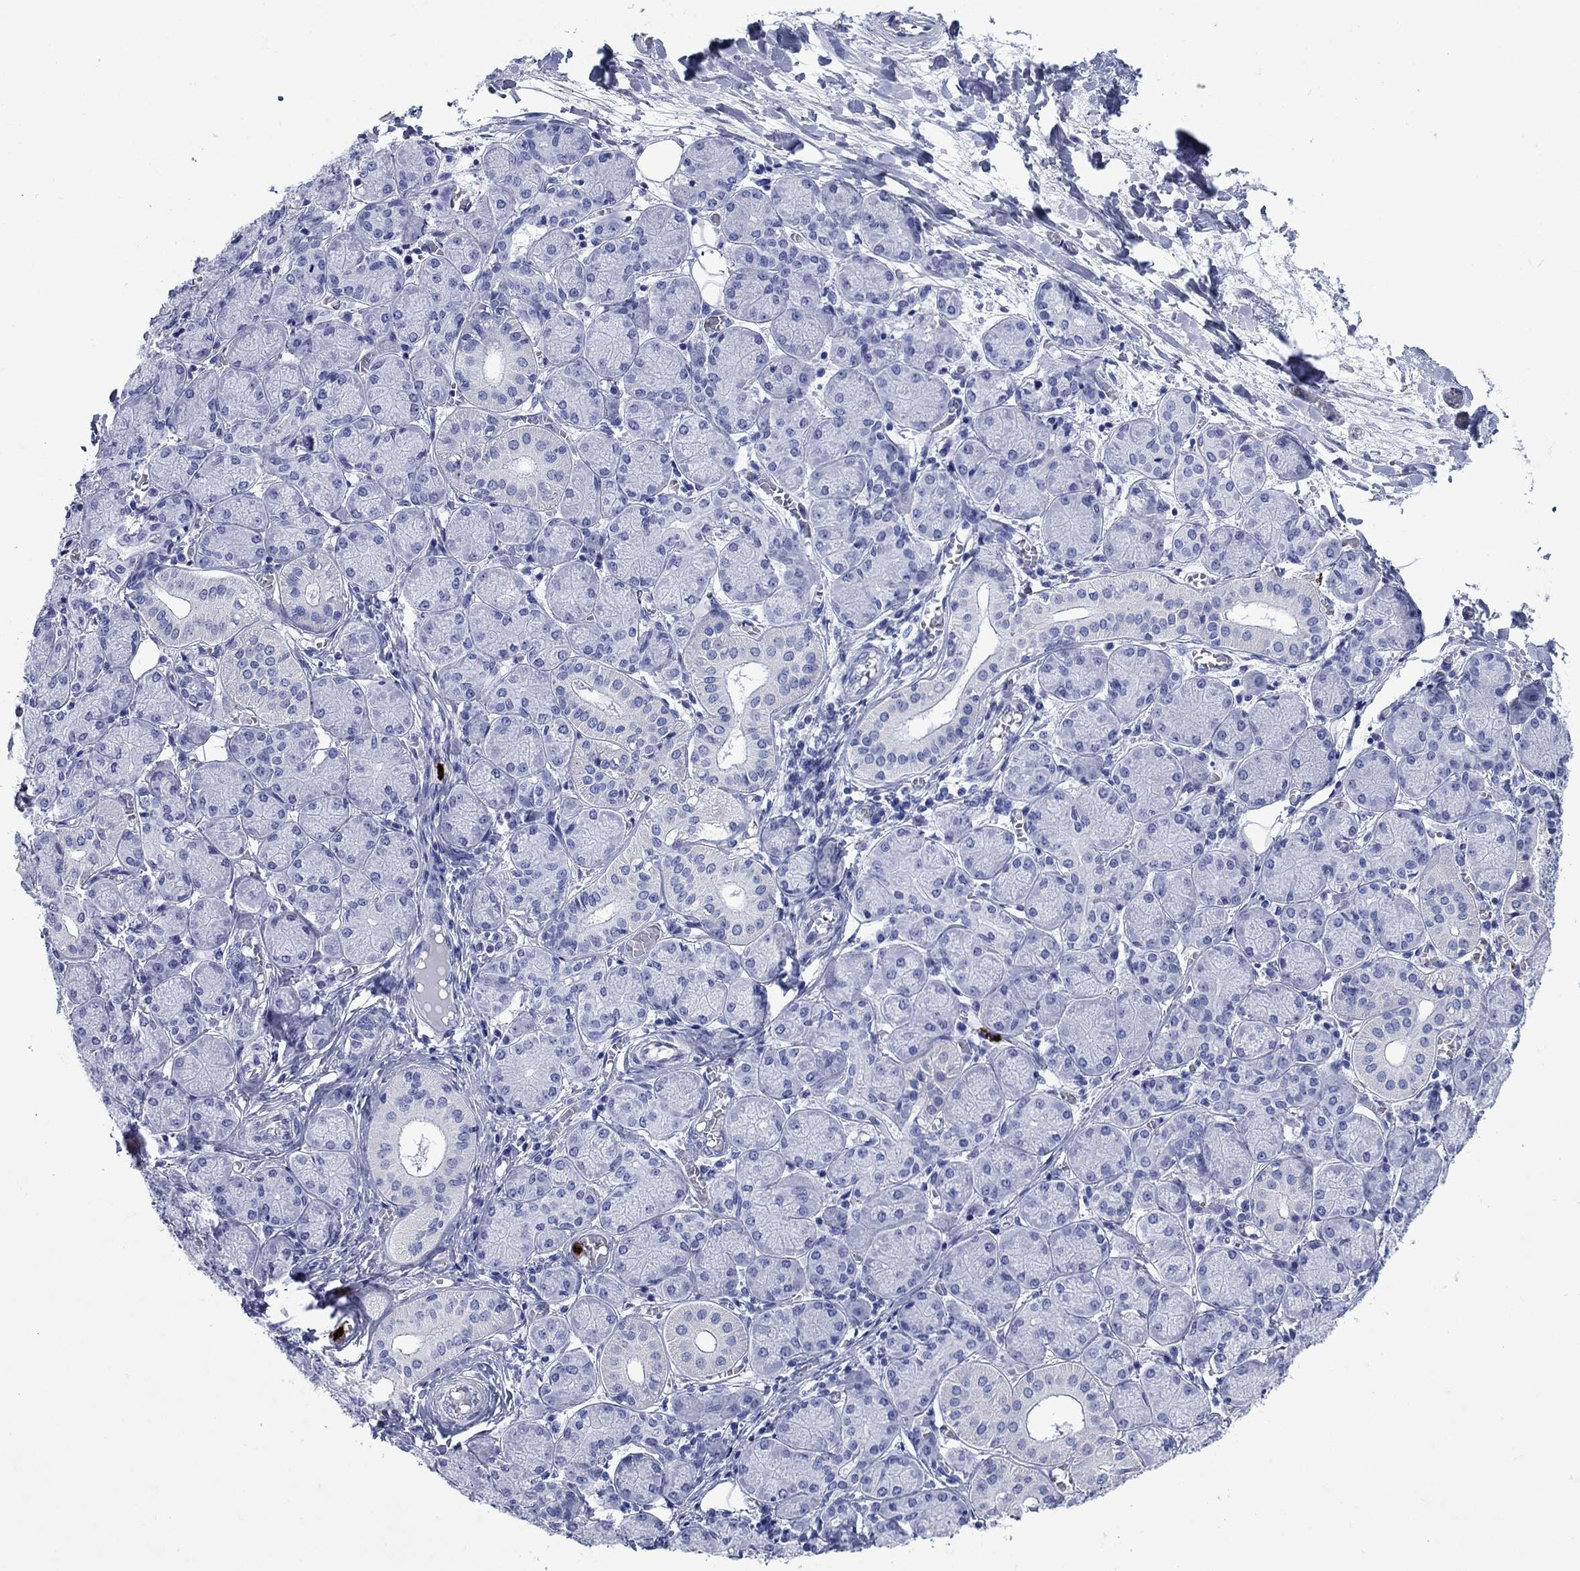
{"staining": {"intensity": "negative", "quantity": "none", "location": "none"}, "tissue": "salivary gland", "cell_type": "Glandular cells", "image_type": "normal", "snomed": [{"axis": "morphology", "description": "Normal tissue, NOS"}, {"axis": "topography", "description": "Salivary gland"}, {"axis": "topography", "description": "Peripheral nerve tissue"}], "caption": "Unremarkable salivary gland was stained to show a protein in brown. There is no significant staining in glandular cells. (DAB immunohistochemistry (IHC) visualized using brightfield microscopy, high magnification).", "gene": "AZU1", "patient": {"sex": "female", "age": 24}}